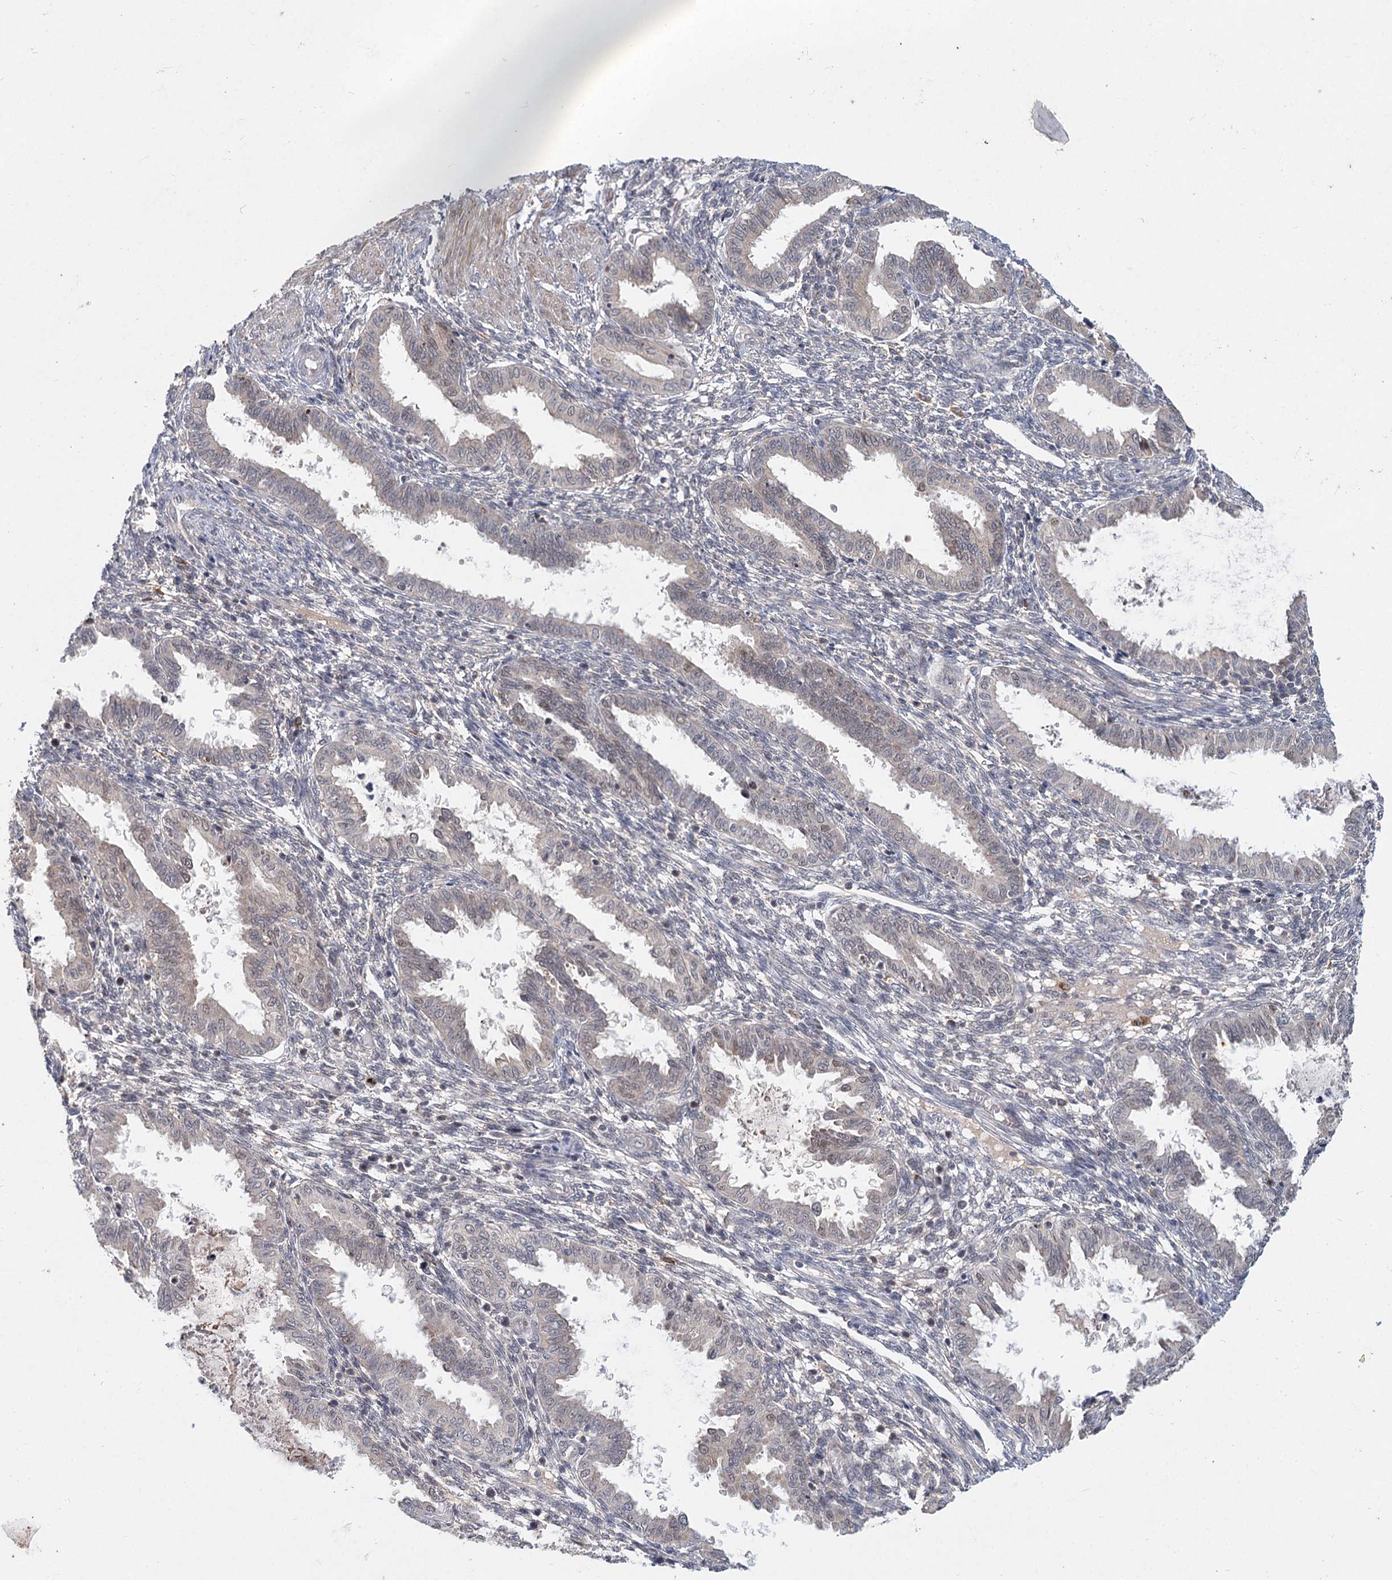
{"staining": {"intensity": "negative", "quantity": "none", "location": "none"}, "tissue": "endometrium", "cell_type": "Cells in endometrial stroma", "image_type": "normal", "snomed": [{"axis": "morphology", "description": "Normal tissue, NOS"}, {"axis": "topography", "description": "Endometrium"}], "caption": "This histopathology image is of unremarkable endometrium stained with IHC to label a protein in brown with the nuclei are counter-stained blue. There is no positivity in cells in endometrial stroma.", "gene": "AP3B1", "patient": {"sex": "female", "age": 33}}